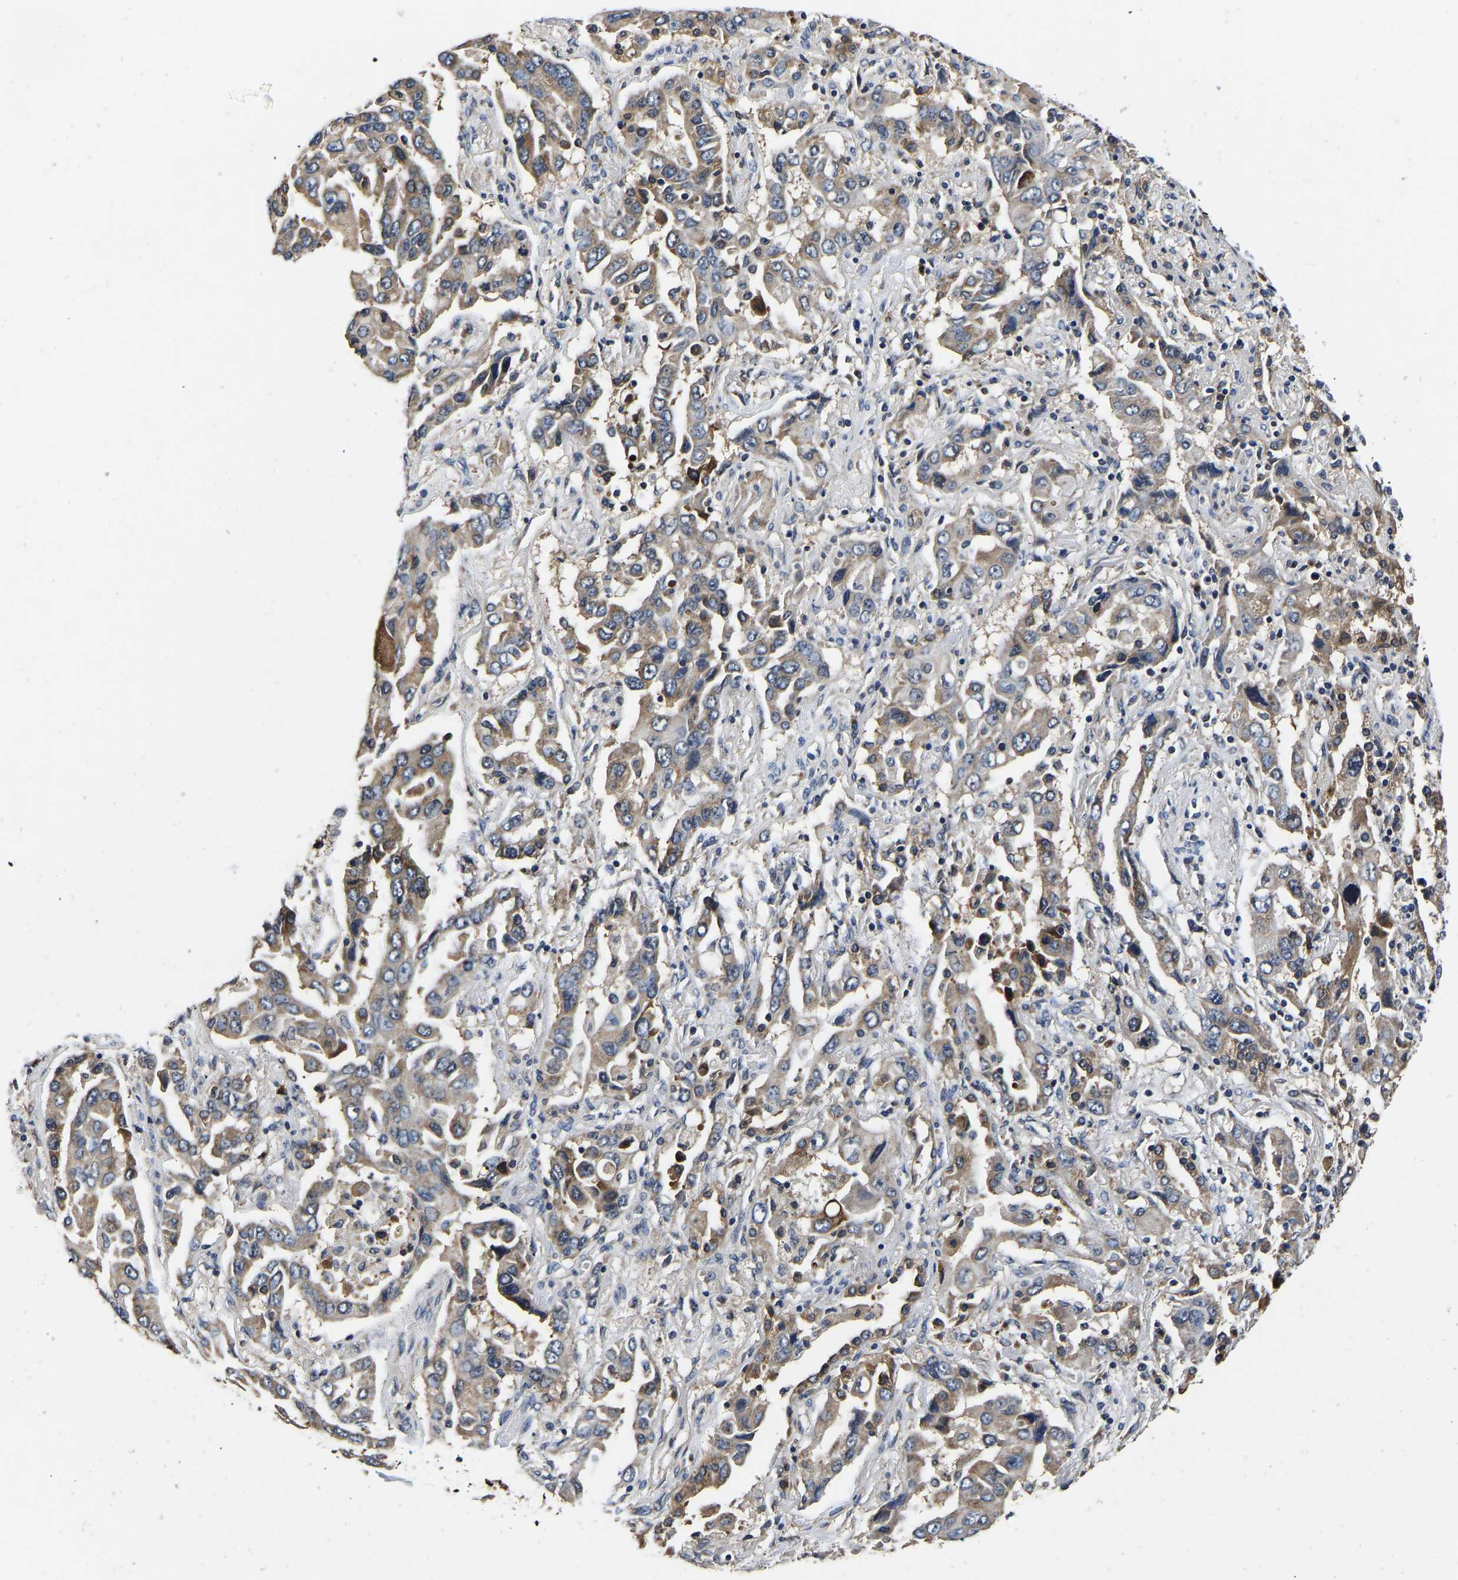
{"staining": {"intensity": "moderate", "quantity": "25%-75%", "location": "cytoplasmic/membranous"}, "tissue": "lung cancer", "cell_type": "Tumor cells", "image_type": "cancer", "snomed": [{"axis": "morphology", "description": "Adenocarcinoma, NOS"}, {"axis": "topography", "description": "Lung"}], "caption": "High-magnification brightfield microscopy of adenocarcinoma (lung) stained with DAB (brown) and counterstained with hematoxylin (blue). tumor cells exhibit moderate cytoplasmic/membranous expression is seen in approximately25%-75% of cells.", "gene": "RABAC1", "patient": {"sex": "female", "age": 65}}